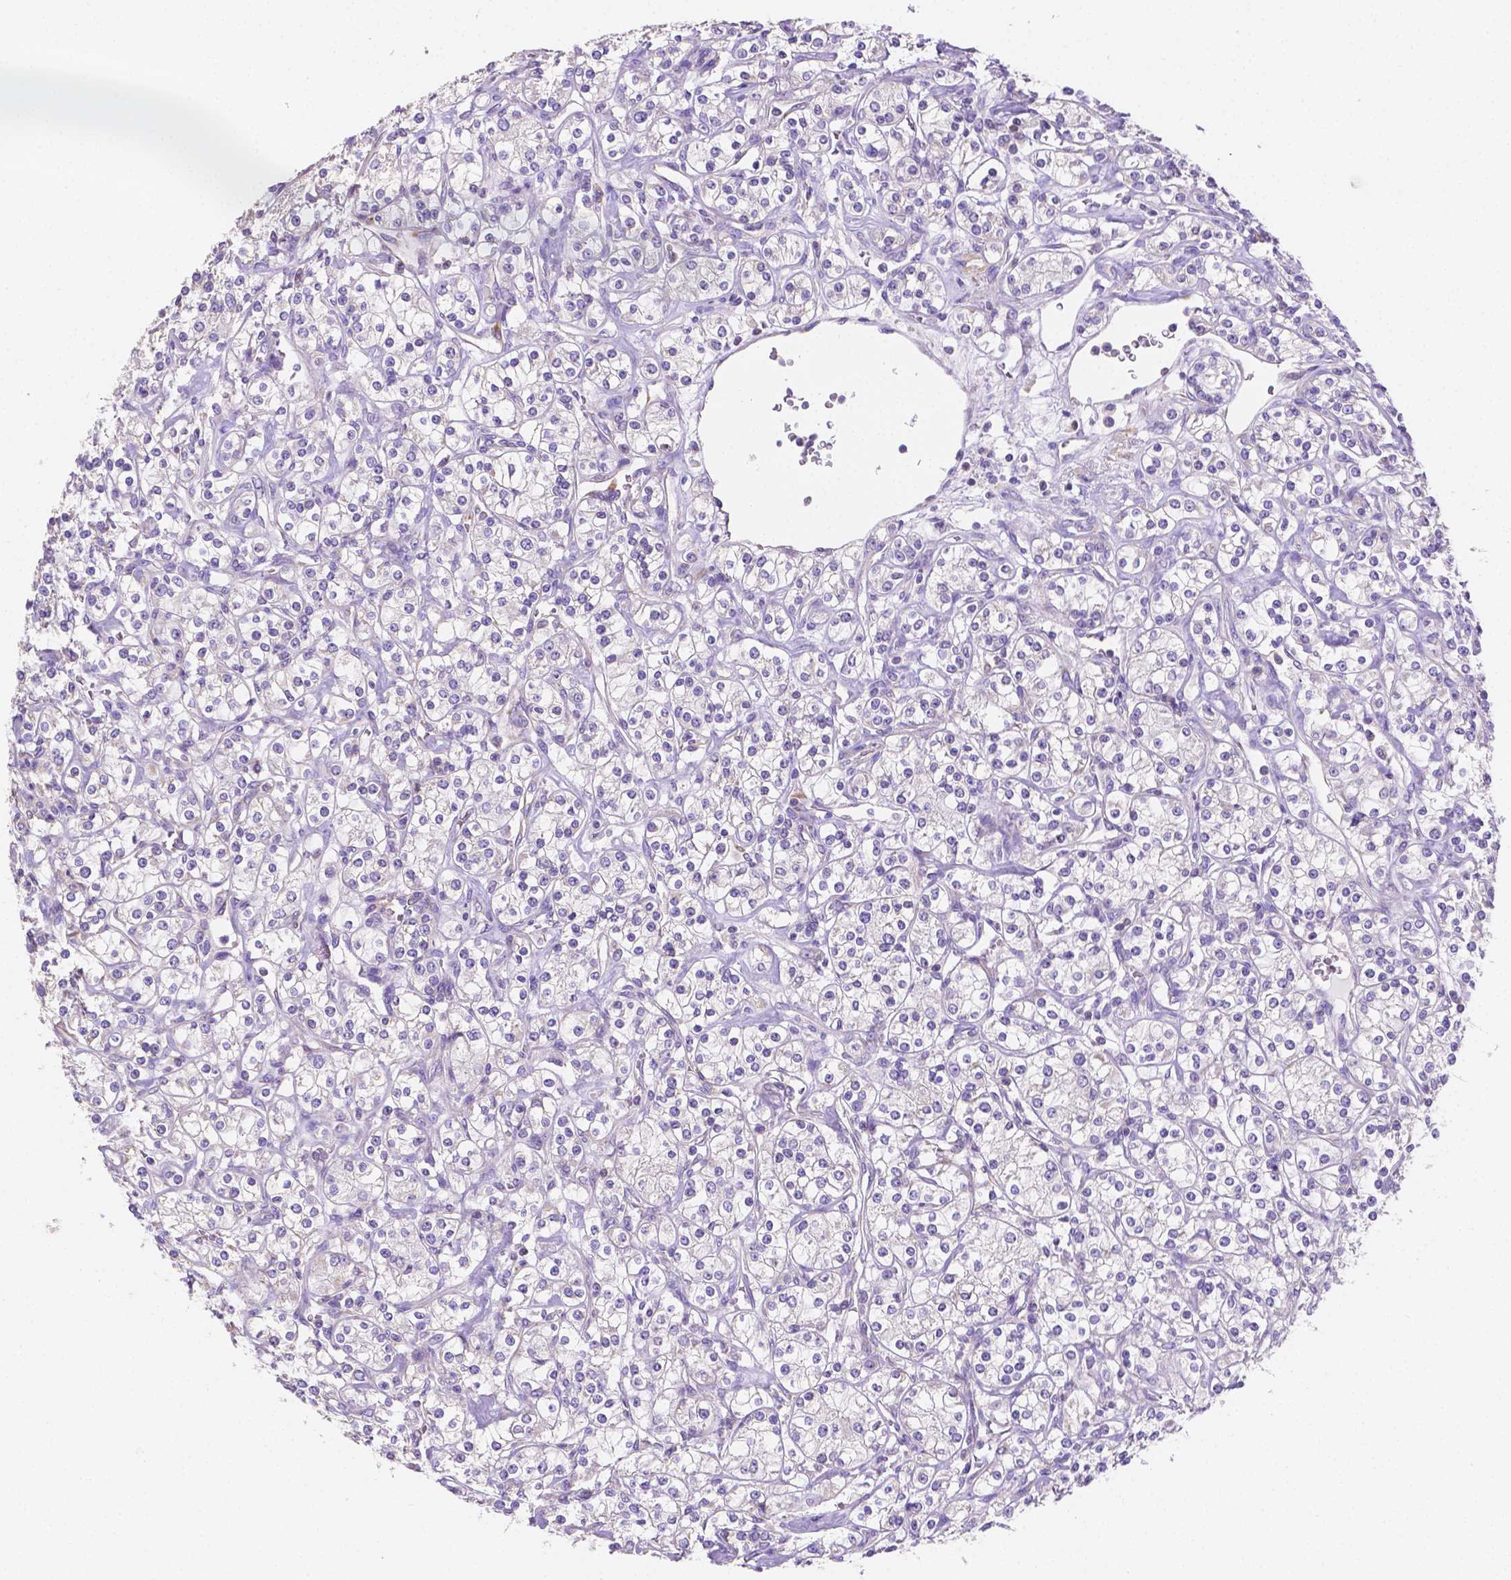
{"staining": {"intensity": "negative", "quantity": "none", "location": "none"}, "tissue": "renal cancer", "cell_type": "Tumor cells", "image_type": "cancer", "snomed": [{"axis": "morphology", "description": "Adenocarcinoma, NOS"}, {"axis": "topography", "description": "Kidney"}], "caption": "Immunohistochemistry of renal adenocarcinoma reveals no positivity in tumor cells.", "gene": "SGTB", "patient": {"sex": "male", "age": 77}}